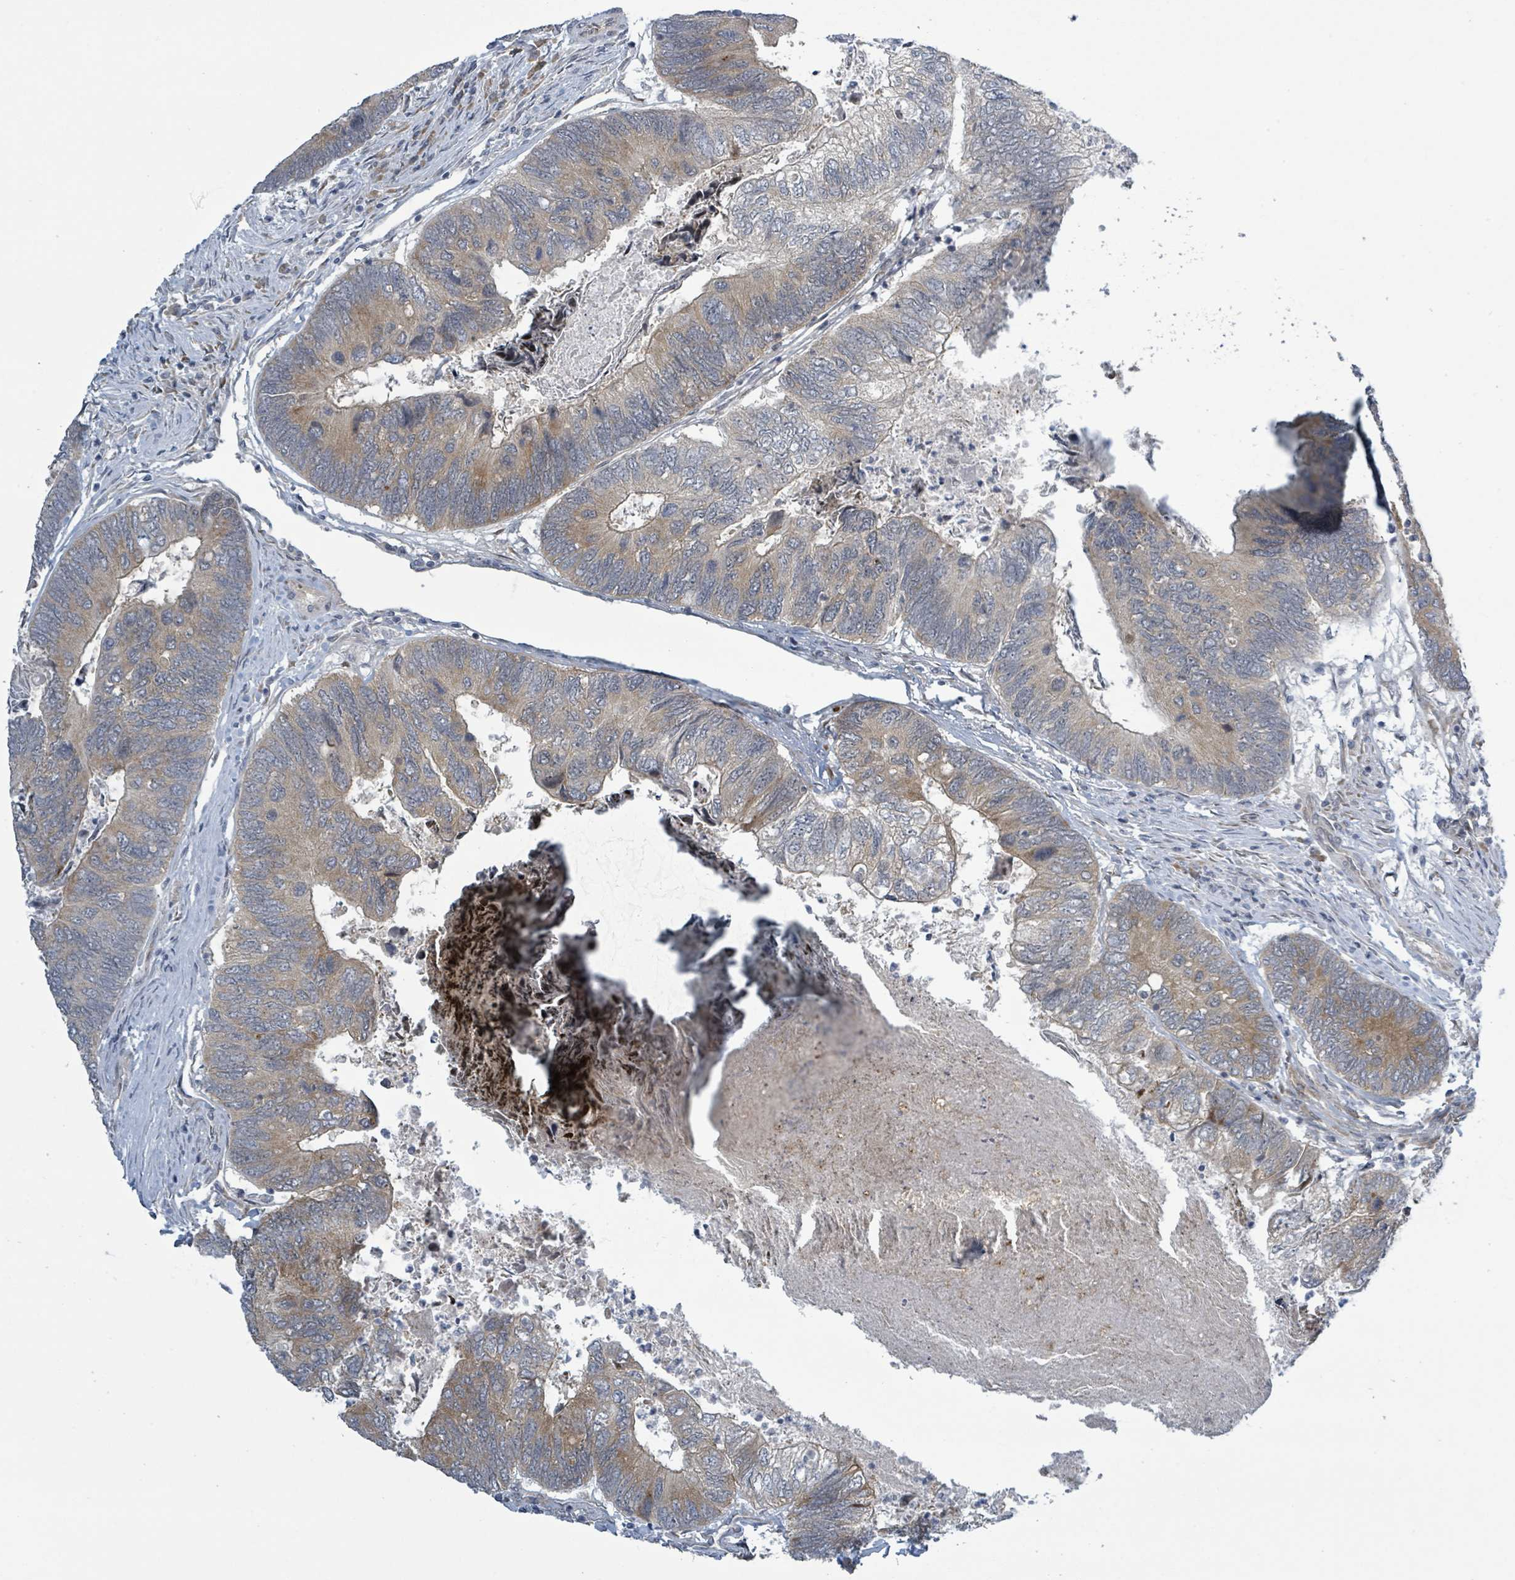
{"staining": {"intensity": "moderate", "quantity": ">75%", "location": "cytoplasmic/membranous"}, "tissue": "colorectal cancer", "cell_type": "Tumor cells", "image_type": "cancer", "snomed": [{"axis": "morphology", "description": "Adenocarcinoma, NOS"}, {"axis": "topography", "description": "Colon"}], "caption": "DAB (3,3'-diaminobenzidine) immunohistochemical staining of human colorectal cancer shows moderate cytoplasmic/membranous protein staining in approximately >75% of tumor cells.", "gene": "RPL32", "patient": {"sex": "female", "age": 67}}